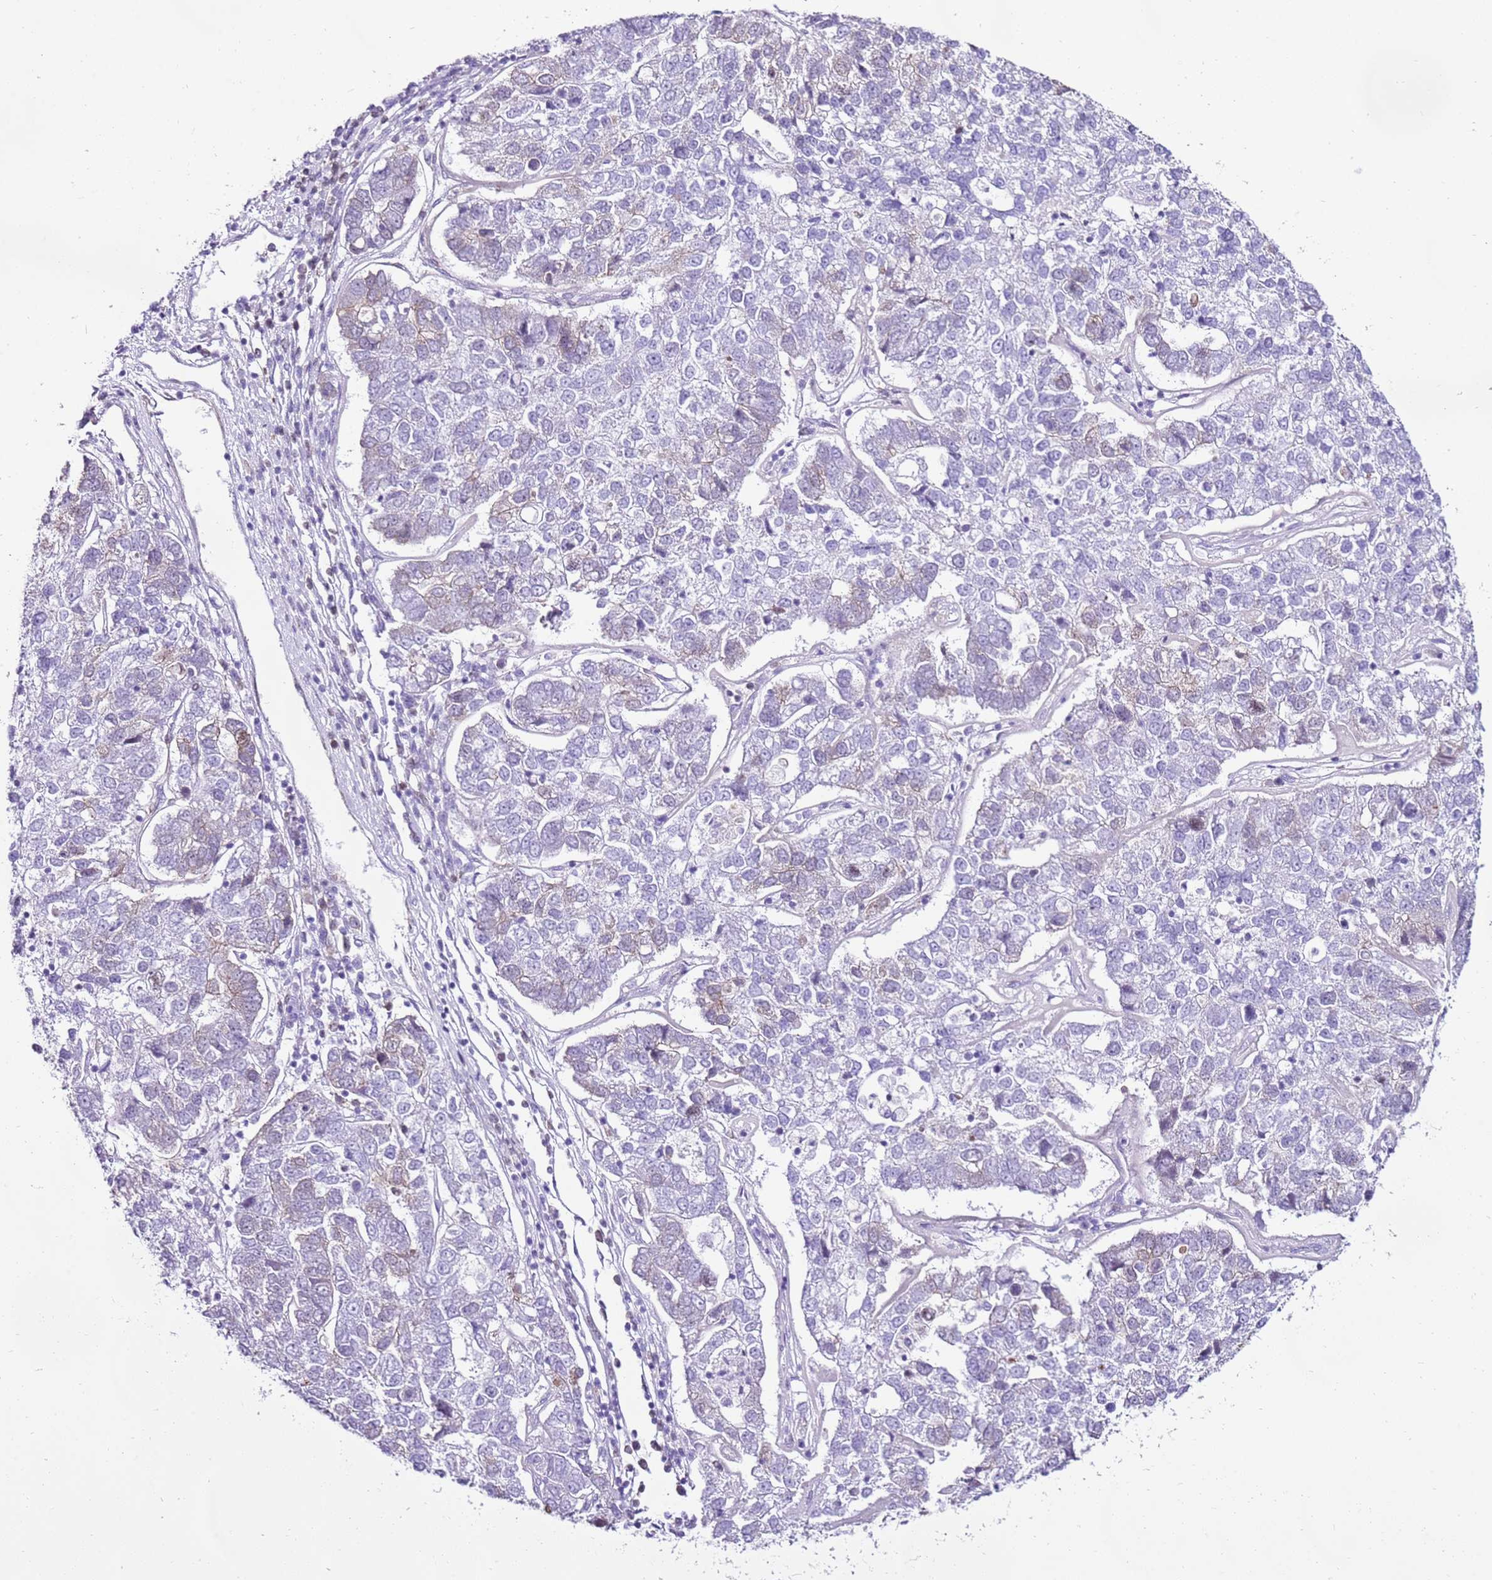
{"staining": {"intensity": "negative", "quantity": "none", "location": "none"}, "tissue": "pancreatic cancer", "cell_type": "Tumor cells", "image_type": "cancer", "snomed": [{"axis": "morphology", "description": "Adenocarcinoma, NOS"}, {"axis": "topography", "description": "Pancreas"}], "caption": "Pancreatic cancer (adenocarcinoma) stained for a protein using immunohistochemistry shows no positivity tumor cells.", "gene": "SPC25", "patient": {"sex": "female", "age": 61}}